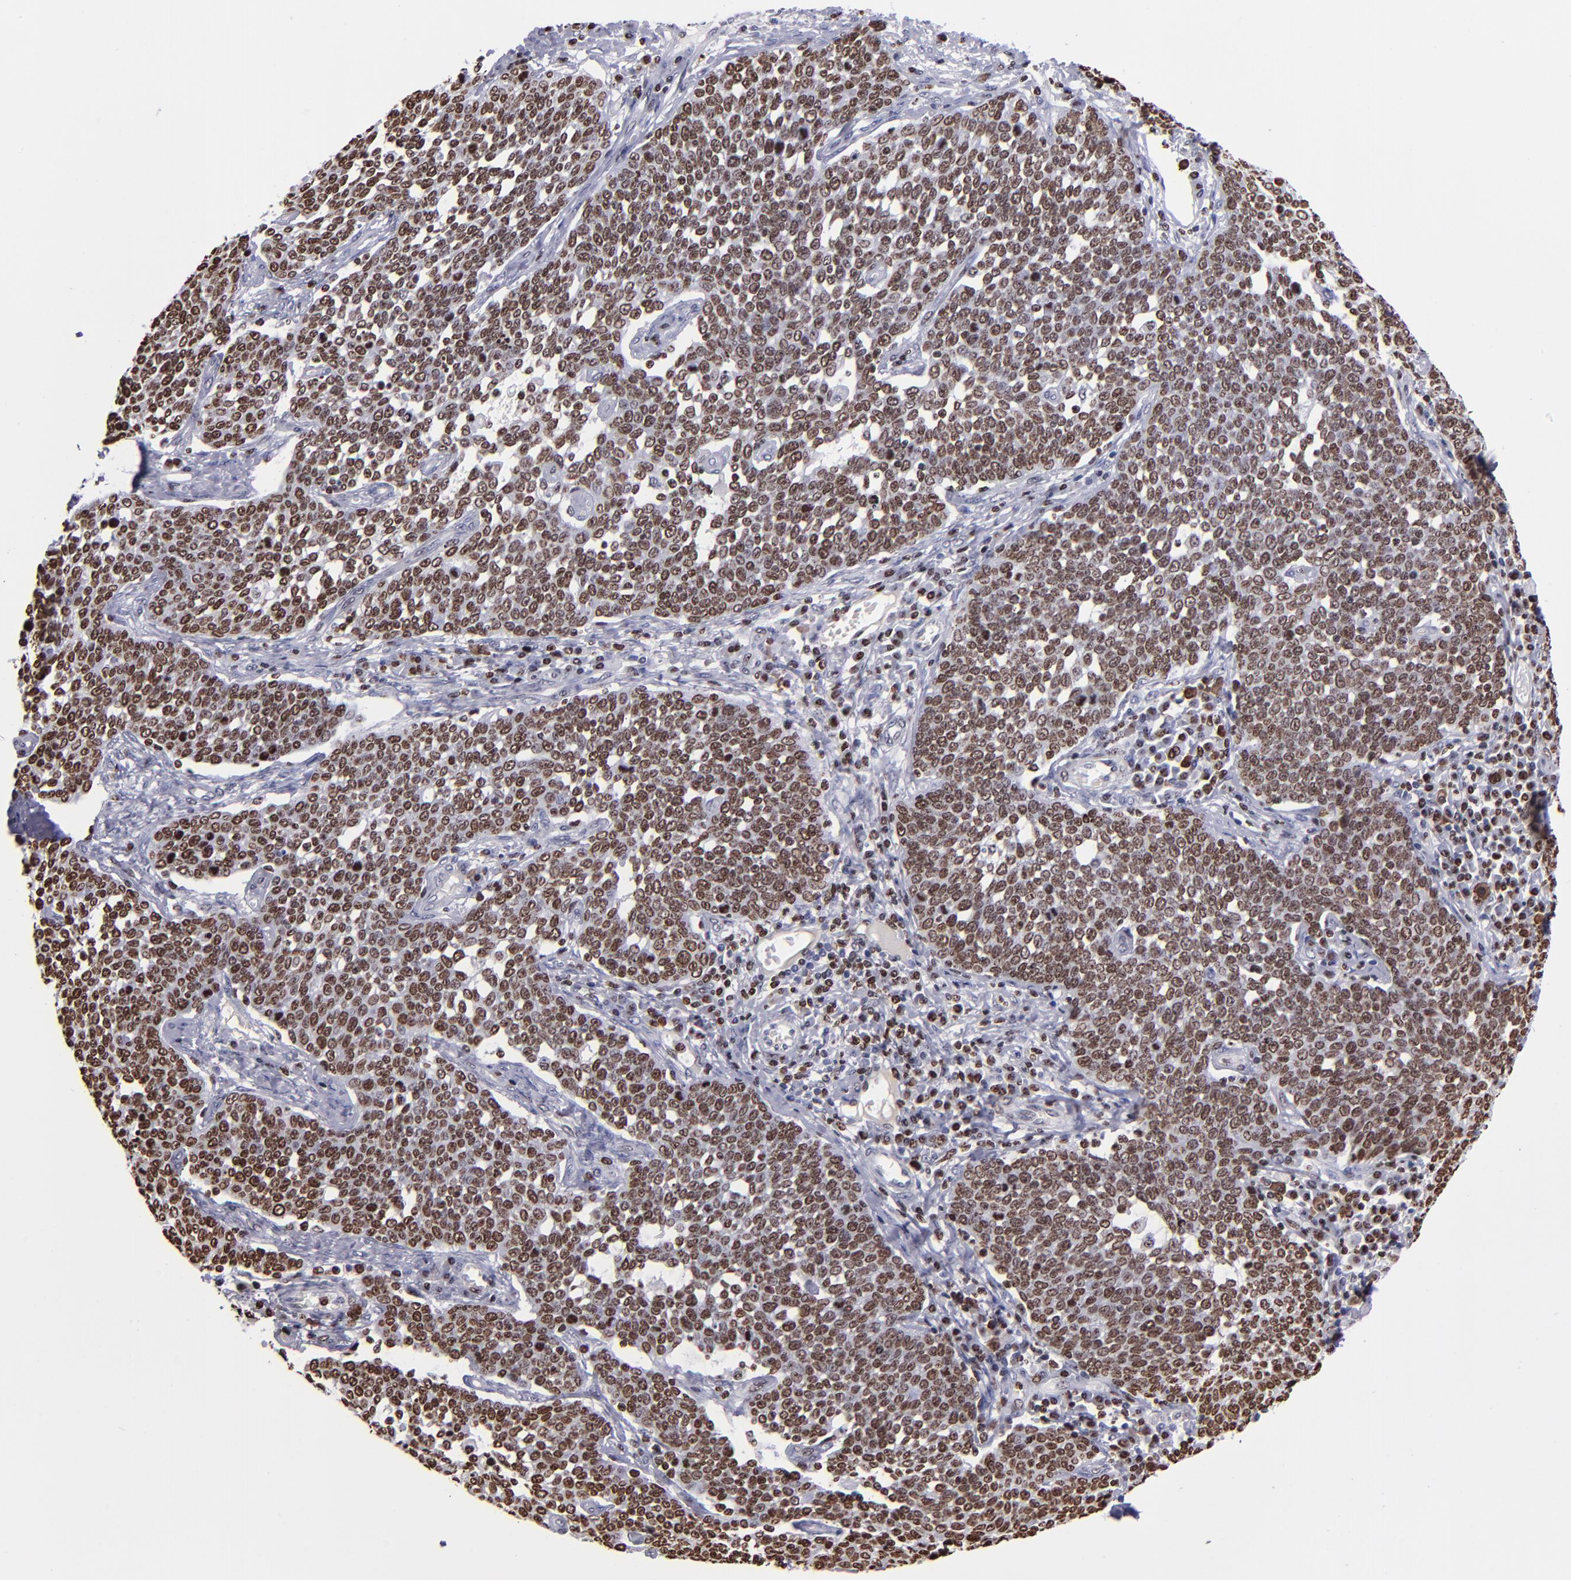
{"staining": {"intensity": "strong", "quantity": ">75%", "location": "nuclear"}, "tissue": "cervical cancer", "cell_type": "Tumor cells", "image_type": "cancer", "snomed": [{"axis": "morphology", "description": "Squamous cell carcinoma, NOS"}, {"axis": "topography", "description": "Cervix"}], "caption": "Immunohistochemistry (DAB) staining of cervical cancer exhibits strong nuclear protein expression in approximately >75% of tumor cells.", "gene": "CDKL5", "patient": {"sex": "female", "age": 34}}